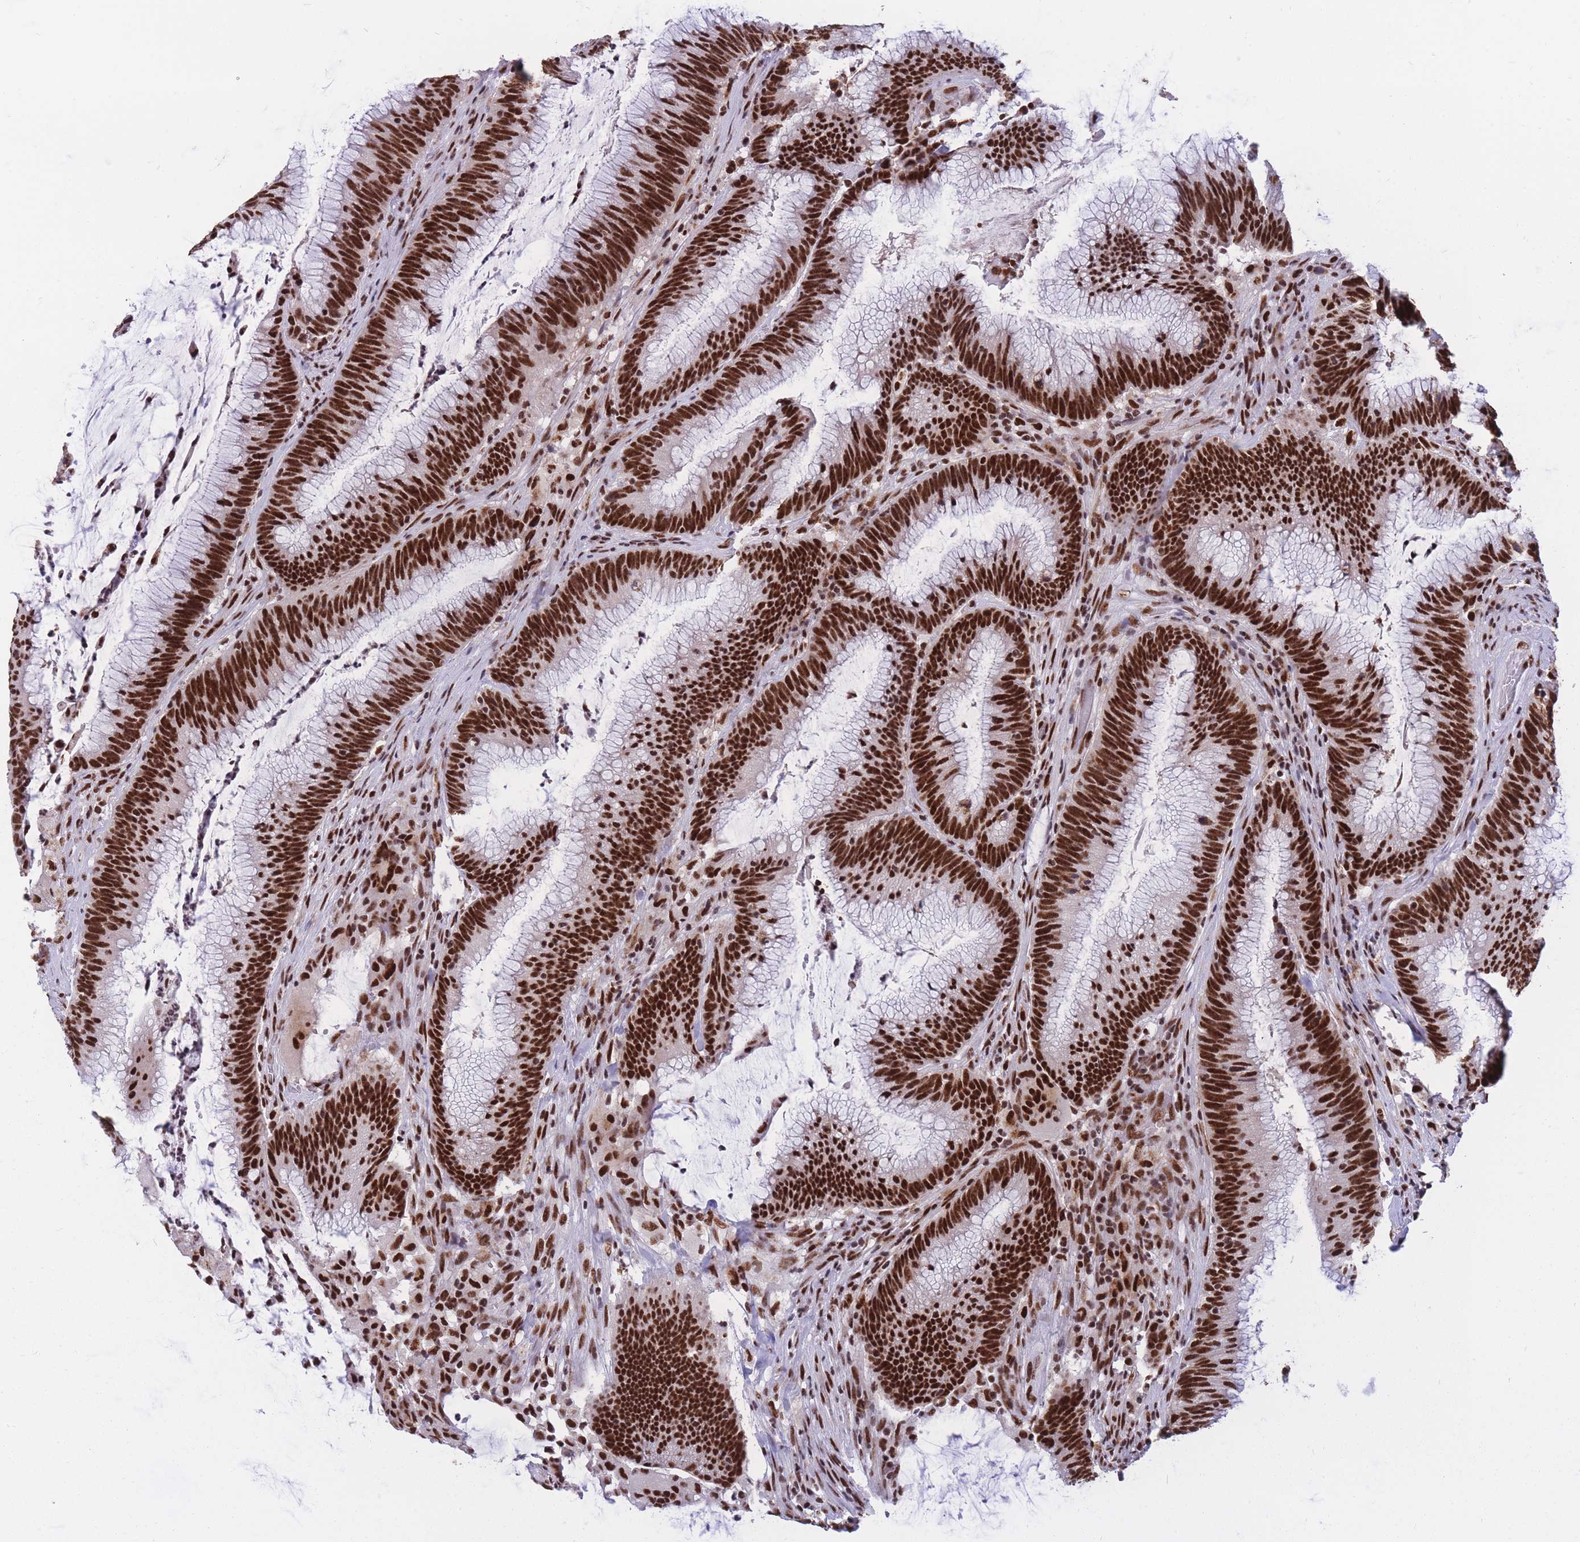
{"staining": {"intensity": "strong", "quantity": ">75%", "location": "nuclear"}, "tissue": "colorectal cancer", "cell_type": "Tumor cells", "image_type": "cancer", "snomed": [{"axis": "morphology", "description": "Adenocarcinoma, NOS"}, {"axis": "topography", "description": "Rectum"}], "caption": "Immunohistochemistry of colorectal adenocarcinoma displays high levels of strong nuclear staining in about >75% of tumor cells.", "gene": "PRPF19", "patient": {"sex": "female", "age": 77}}